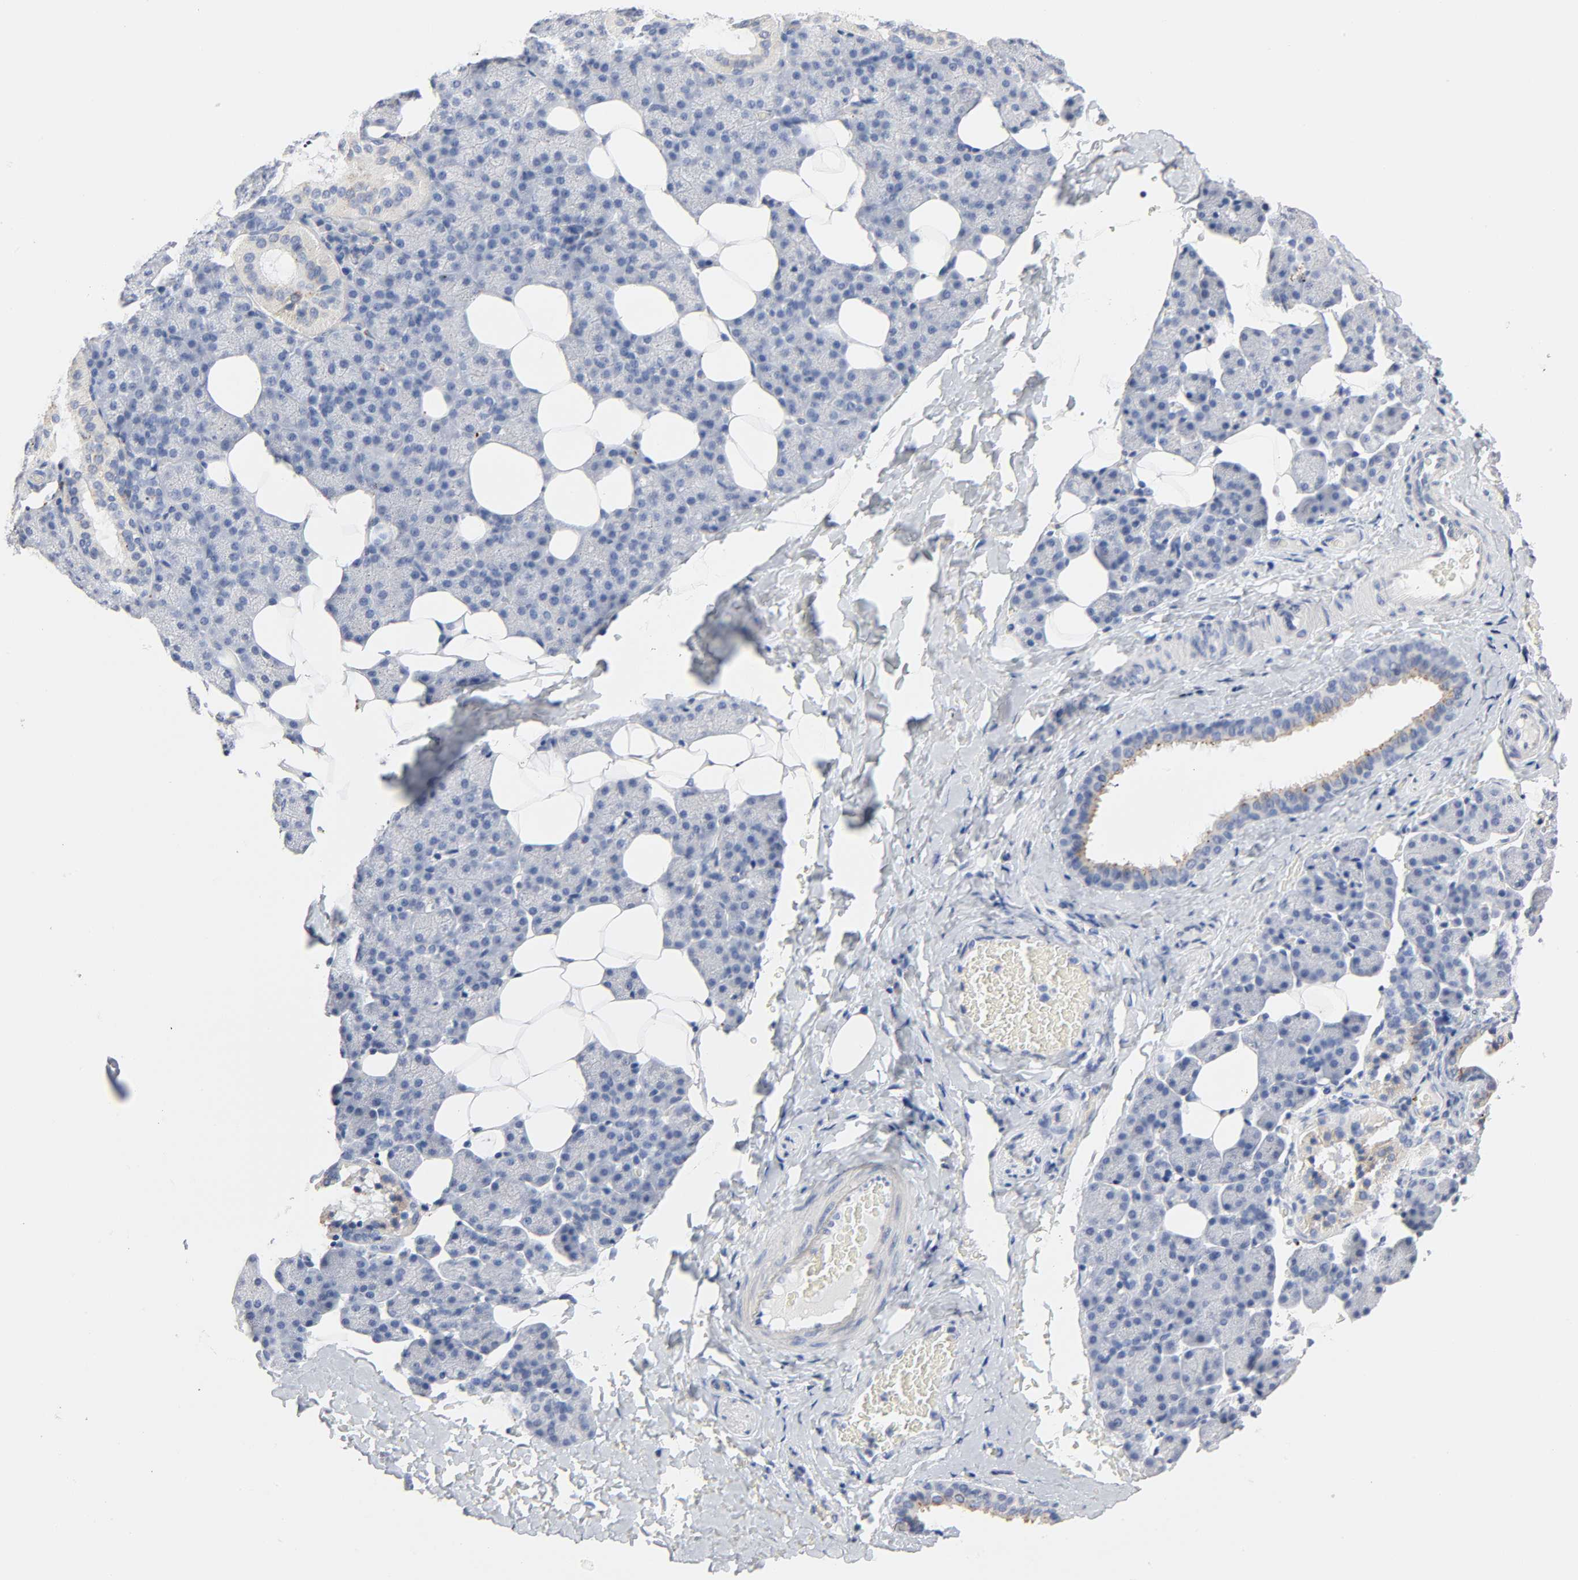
{"staining": {"intensity": "weak", "quantity": "<25%", "location": "cytoplasmic/membranous"}, "tissue": "salivary gland", "cell_type": "Glandular cells", "image_type": "normal", "snomed": [{"axis": "morphology", "description": "Normal tissue, NOS"}, {"axis": "topography", "description": "Lymph node"}, {"axis": "topography", "description": "Salivary gland"}], "caption": "Immunohistochemistry (IHC) of normal salivary gland reveals no staining in glandular cells. (Immunohistochemistry, brightfield microscopy, high magnification).", "gene": "PLP1", "patient": {"sex": "male", "age": 8}}